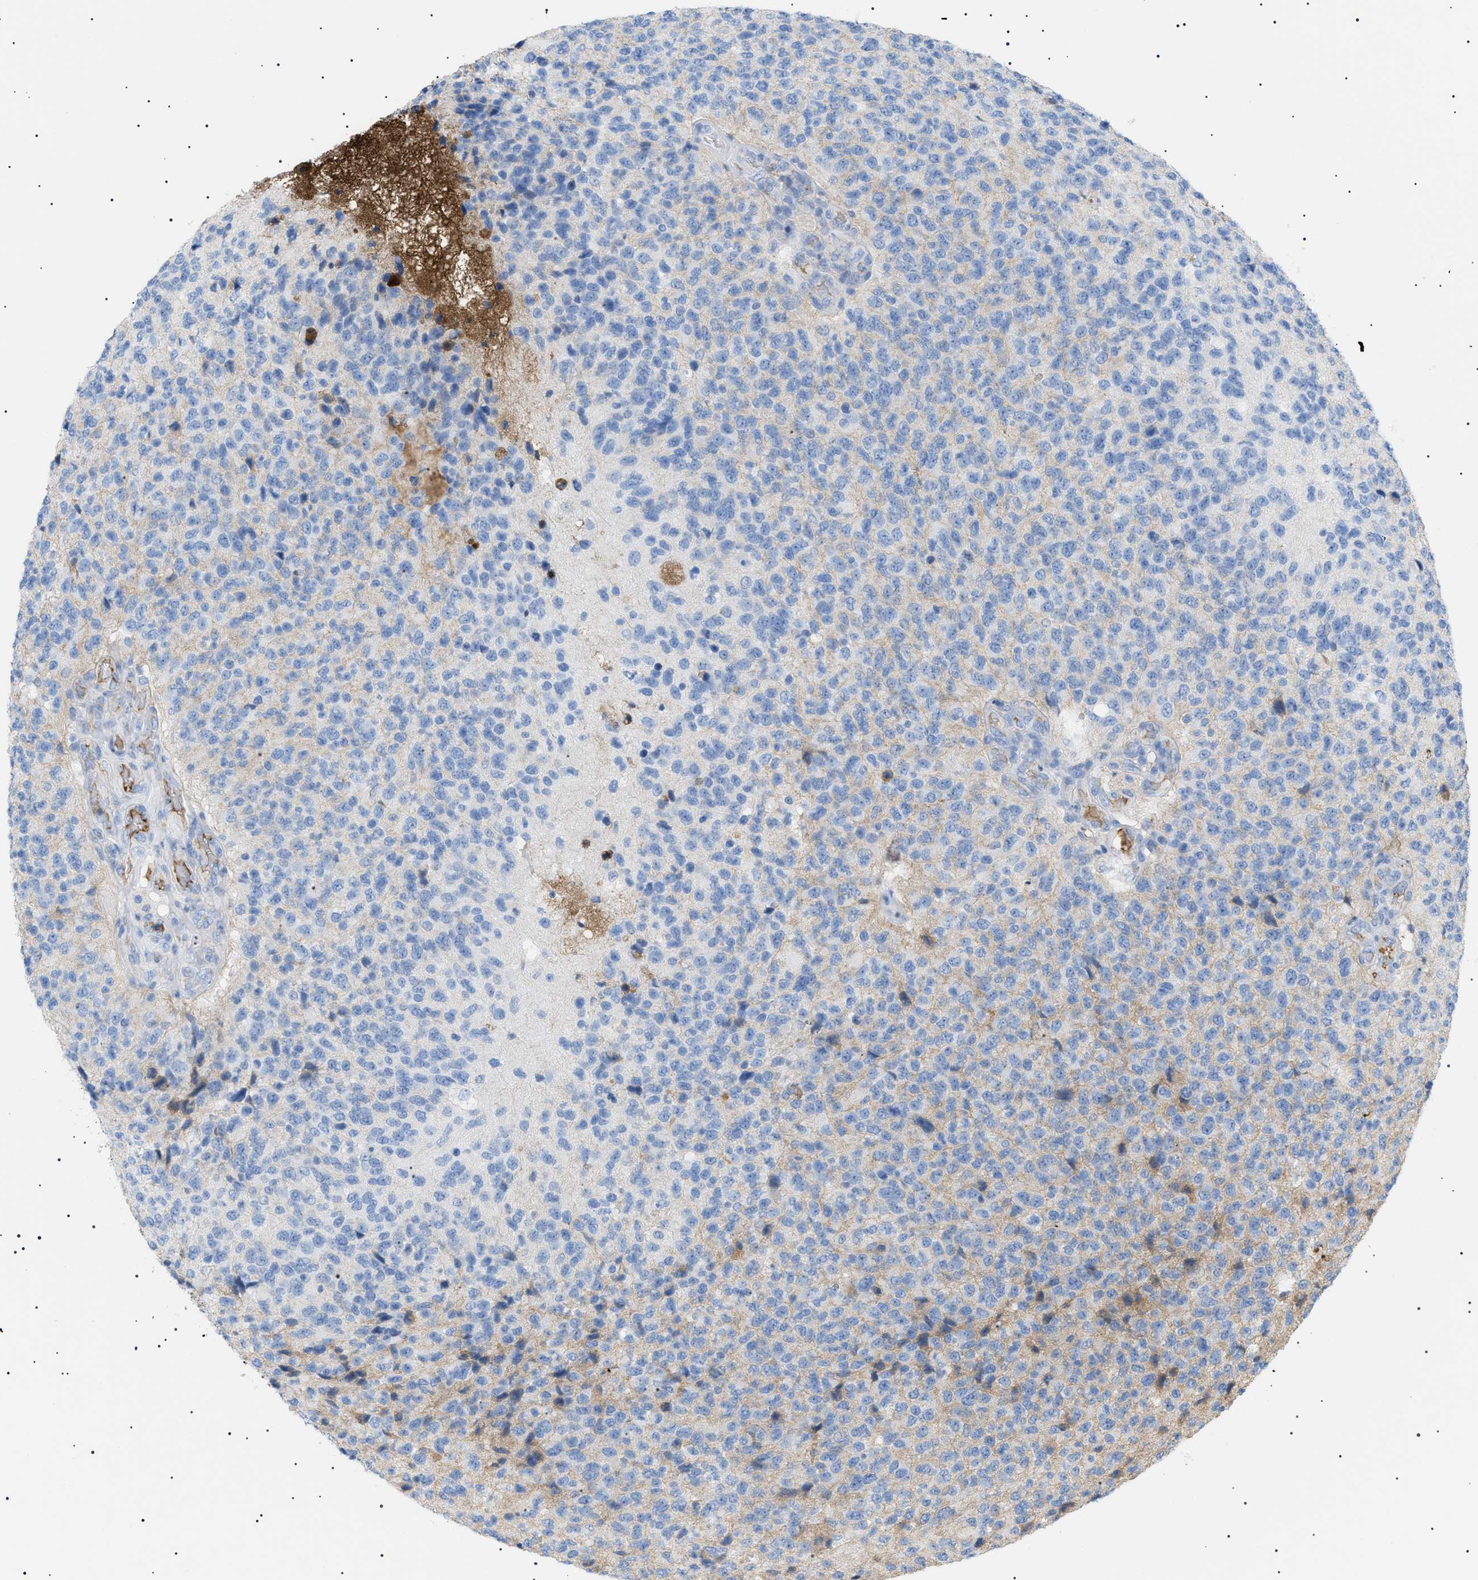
{"staining": {"intensity": "weak", "quantity": "25%-75%", "location": "cytoplasmic/membranous"}, "tissue": "glioma", "cell_type": "Tumor cells", "image_type": "cancer", "snomed": [{"axis": "morphology", "description": "Glioma, malignant, High grade"}, {"axis": "topography", "description": "pancreas cauda"}], "caption": "Malignant high-grade glioma tissue demonstrates weak cytoplasmic/membranous expression in about 25%-75% of tumor cells, visualized by immunohistochemistry.", "gene": "LPA", "patient": {"sex": "male", "age": 60}}